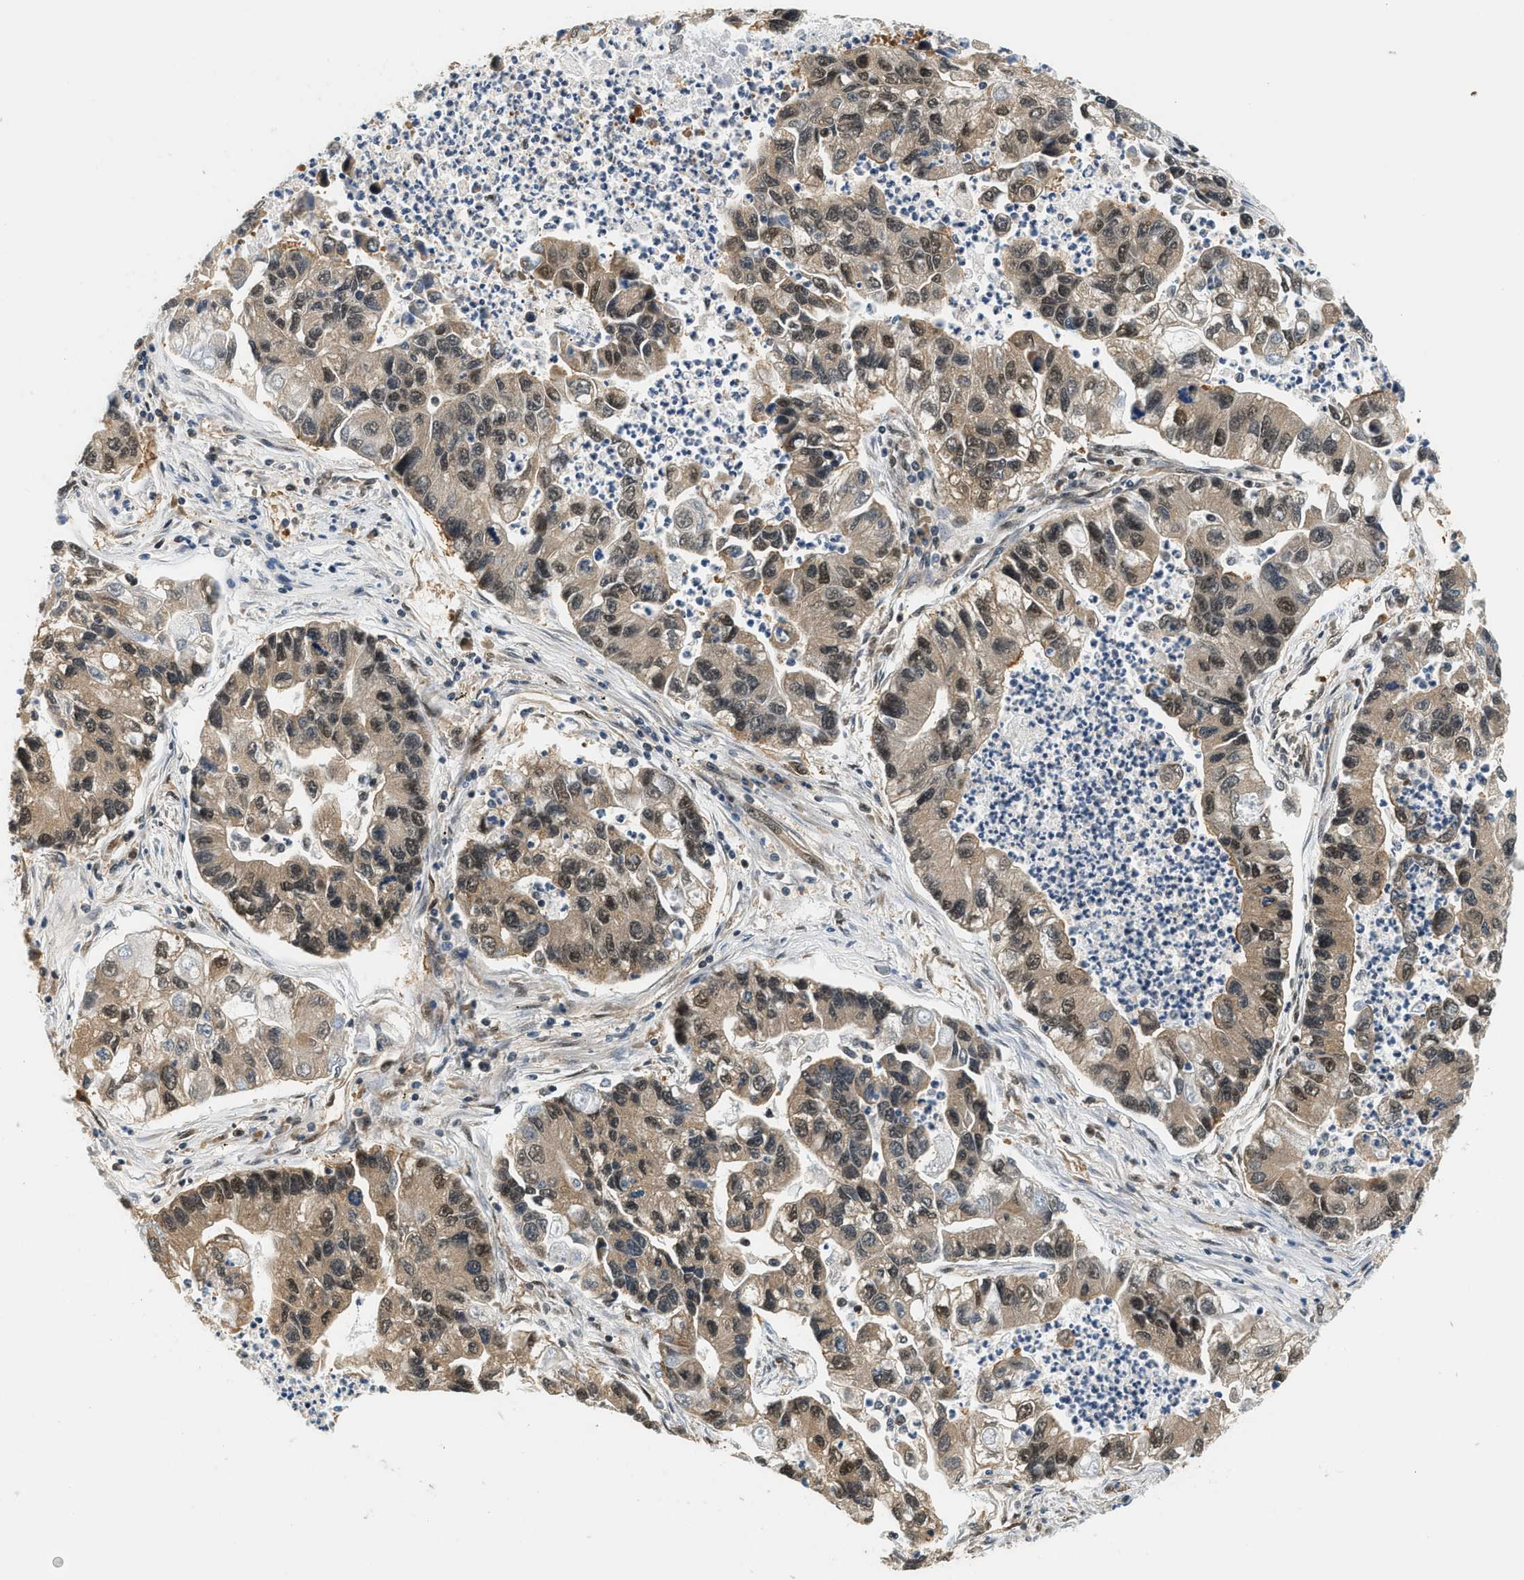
{"staining": {"intensity": "weak", "quantity": ">75%", "location": "cytoplasmic/membranous,nuclear"}, "tissue": "lung cancer", "cell_type": "Tumor cells", "image_type": "cancer", "snomed": [{"axis": "morphology", "description": "Adenocarcinoma, NOS"}, {"axis": "topography", "description": "Lung"}], "caption": "The image displays immunohistochemical staining of lung adenocarcinoma. There is weak cytoplasmic/membranous and nuclear expression is identified in approximately >75% of tumor cells.", "gene": "PSMD3", "patient": {"sex": "female", "age": 51}}